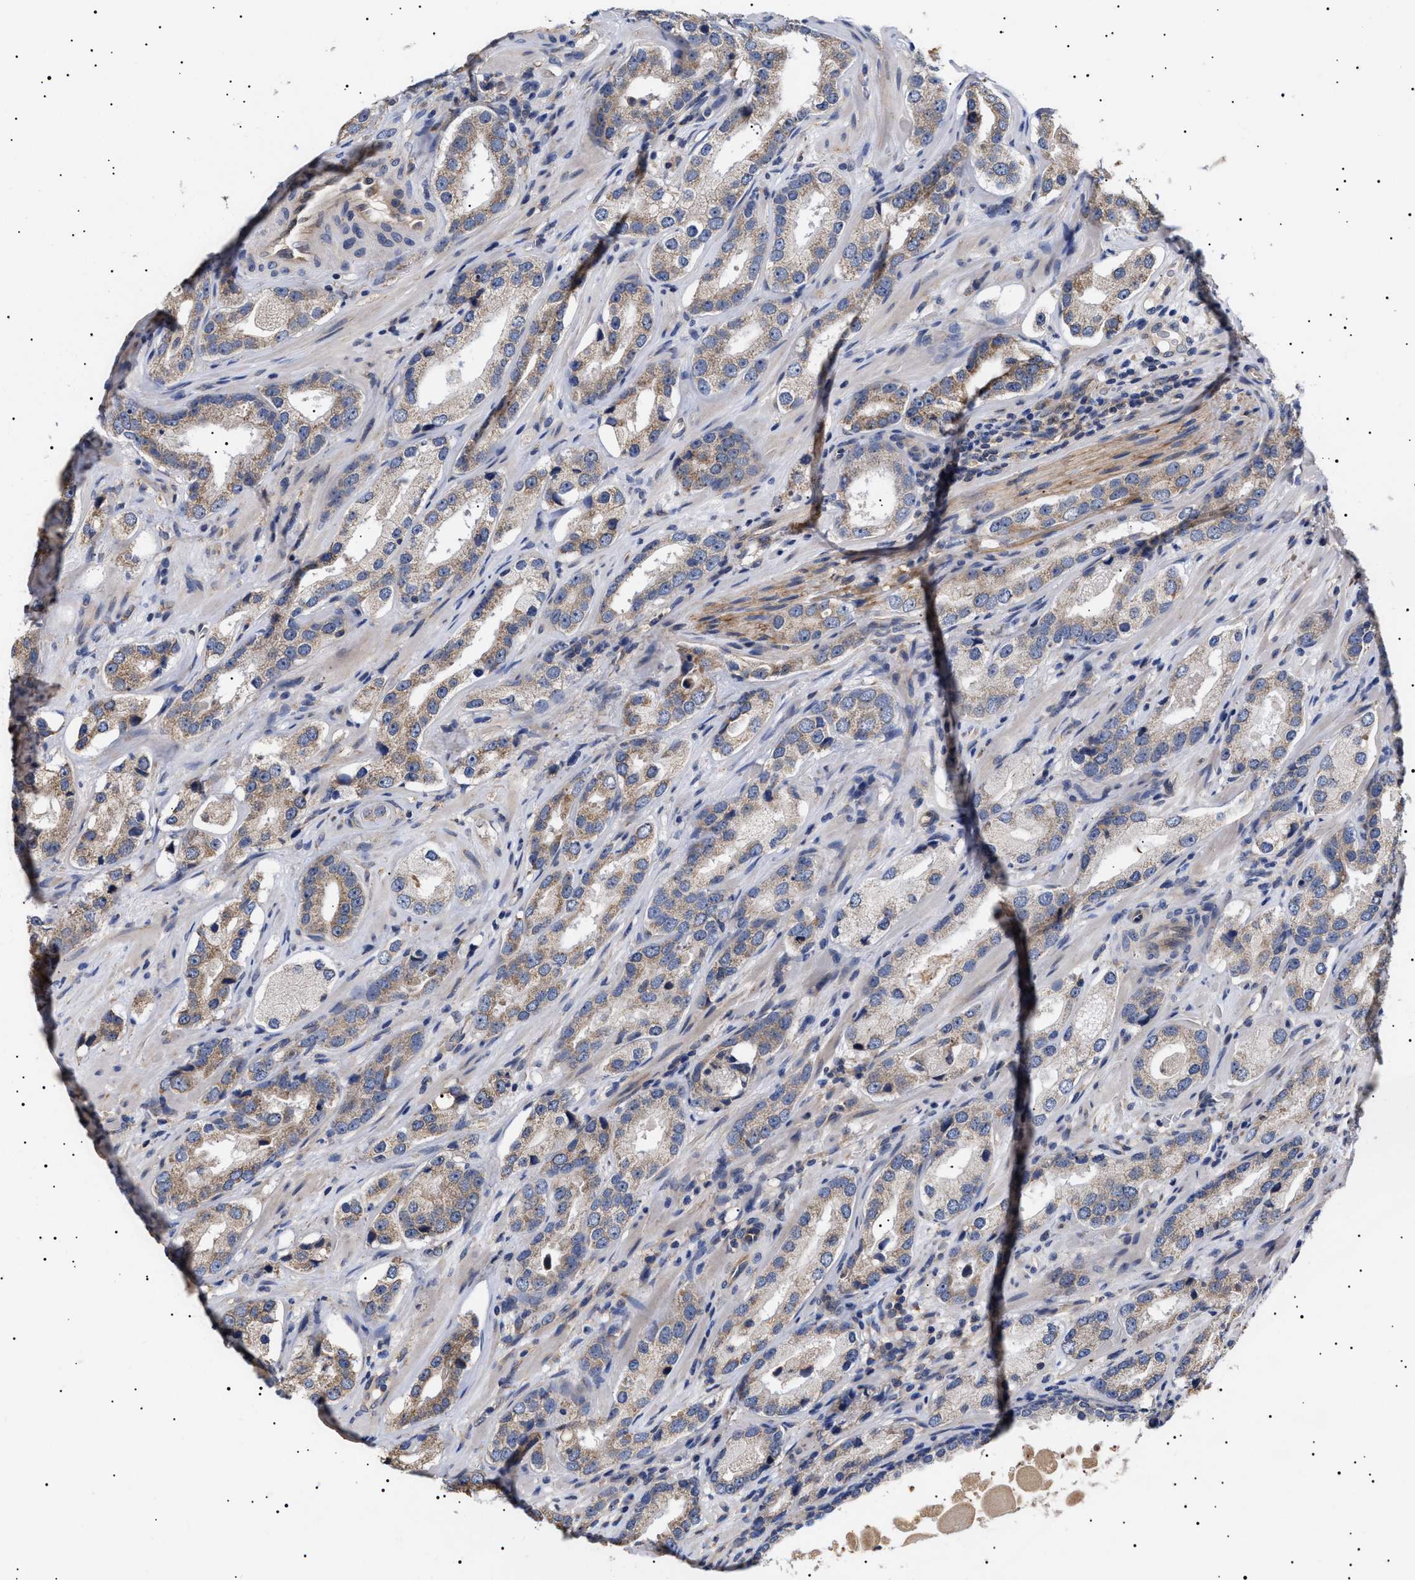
{"staining": {"intensity": "weak", "quantity": ">75%", "location": "cytoplasmic/membranous"}, "tissue": "prostate cancer", "cell_type": "Tumor cells", "image_type": "cancer", "snomed": [{"axis": "morphology", "description": "Adenocarcinoma, High grade"}, {"axis": "topography", "description": "Prostate"}], "caption": "IHC (DAB) staining of human prostate adenocarcinoma (high-grade) shows weak cytoplasmic/membranous protein expression in about >75% of tumor cells.", "gene": "KRBA1", "patient": {"sex": "male", "age": 63}}